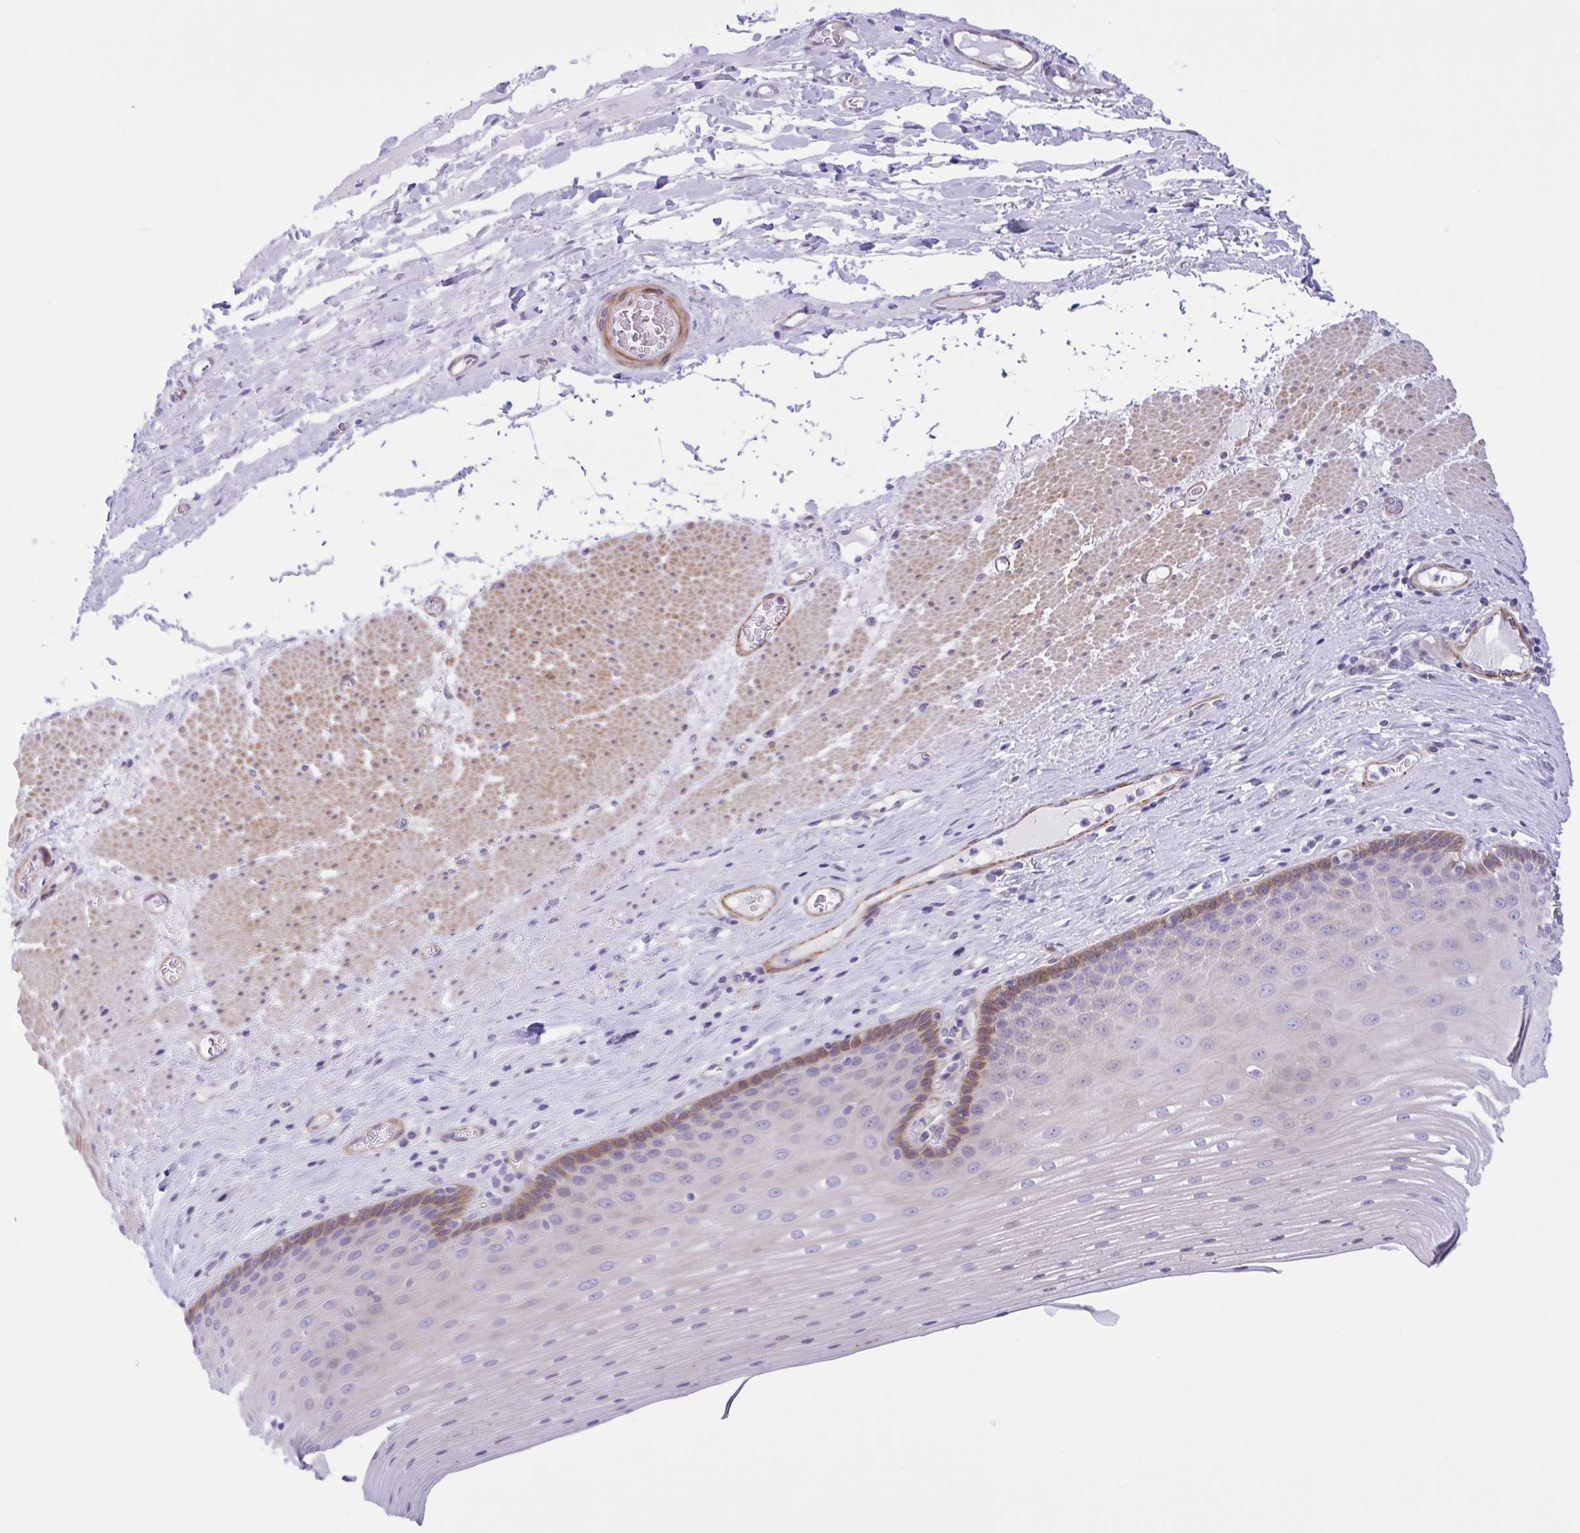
{"staining": {"intensity": "moderate", "quantity": "<25%", "location": "cytoplasmic/membranous"}, "tissue": "esophagus", "cell_type": "Squamous epithelial cells", "image_type": "normal", "snomed": [{"axis": "morphology", "description": "Normal tissue, NOS"}, {"axis": "topography", "description": "Esophagus"}], "caption": "Squamous epithelial cells display moderate cytoplasmic/membranous staining in approximately <25% of cells in benign esophagus.", "gene": "AHCYL2", "patient": {"sex": "male", "age": 62}}